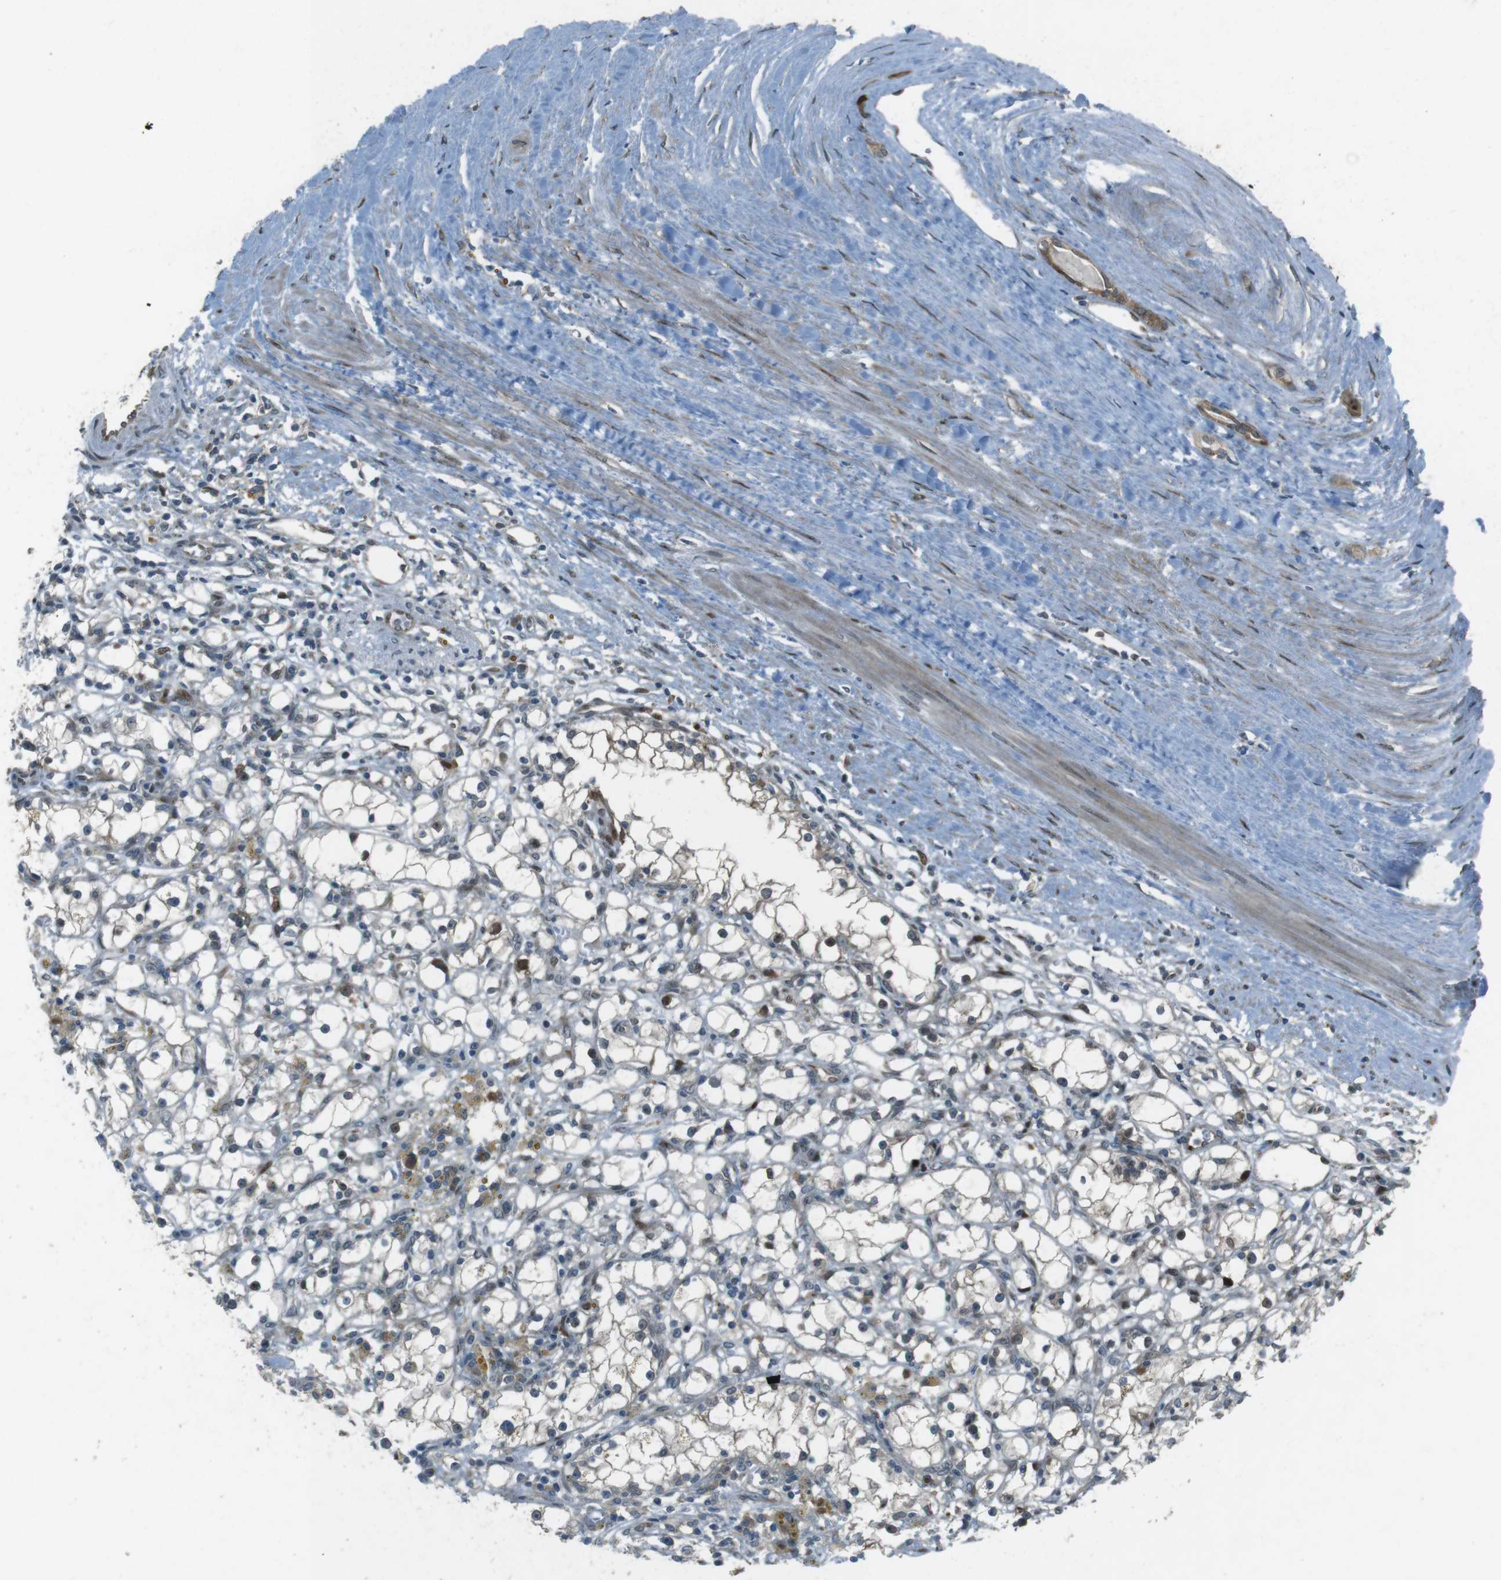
{"staining": {"intensity": "moderate", "quantity": "25%-75%", "location": "cytoplasmic/membranous"}, "tissue": "renal cancer", "cell_type": "Tumor cells", "image_type": "cancer", "snomed": [{"axis": "morphology", "description": "Adenocarcinoma, NOS"}, {"axis": "topography", "description": "Kidney"}], "caption": "Adenocarcinoma (renal) tissue displays moderate cytoplasmic/membranous positivity in about 25%-75% of tumor cells, visualized by immunohistochemistry. Nuclei are stained in blue.", "gene": "ZNF330", "patient": {"sex": "male", "age": 56}}